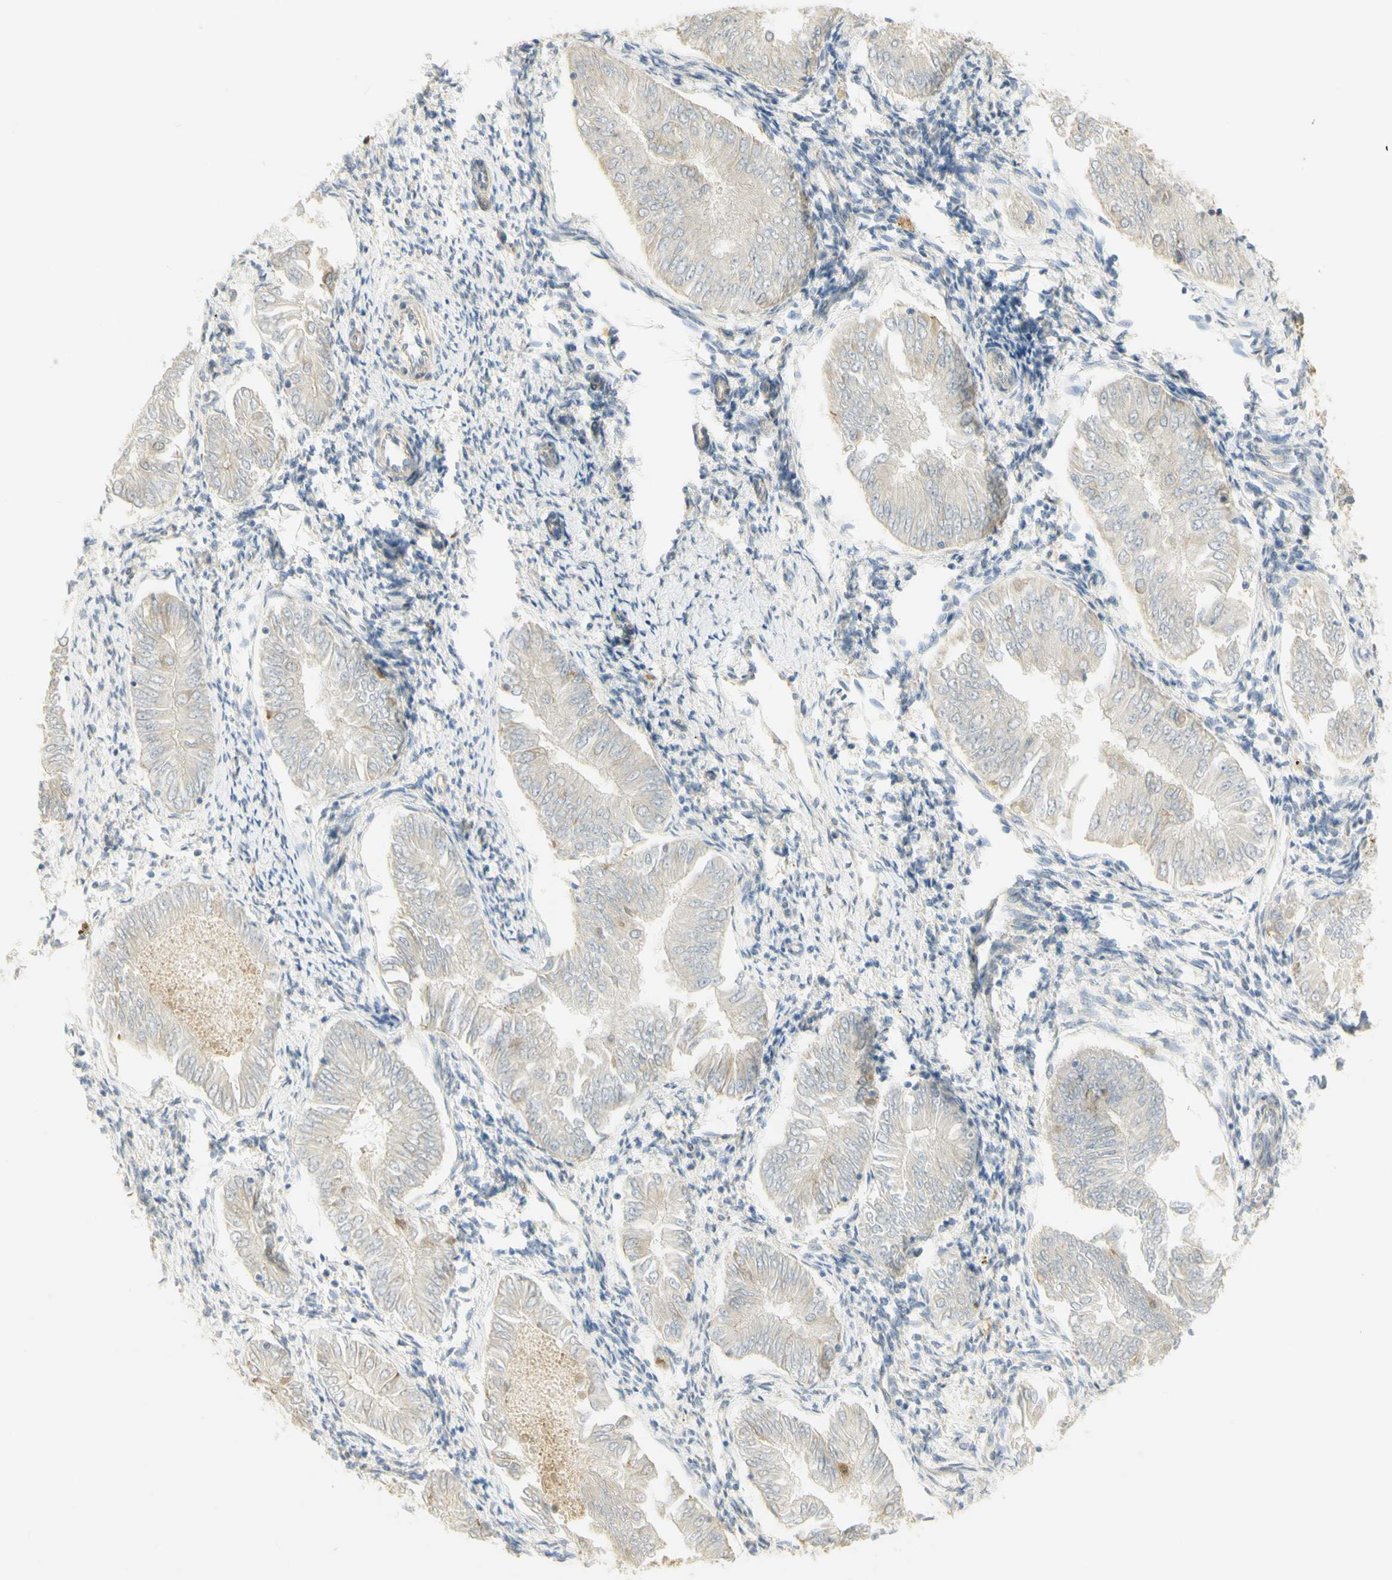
{"staining": {"intensity": "moderate", "quantity": "<25%", "location": "cytoplasmic/membranous"}, "tissue": "endometrial cancer", "cell_type": "Tumor cells", "image_type": "cancer", "snomed": [{"axis": "morphology", "description": "Adenocarcinoma, NOS"}, {"axis": "topography", "description": "Endometrium"}], "caption": "Immunohistochemical staining of human endometrial adenocarcinoma displays low levels of moderate cytoplasmic/membranous protein expression in approximately <25% of tumor cells.", "gene": "KIF11", "patient": {"sex": "female", "age": 53}}